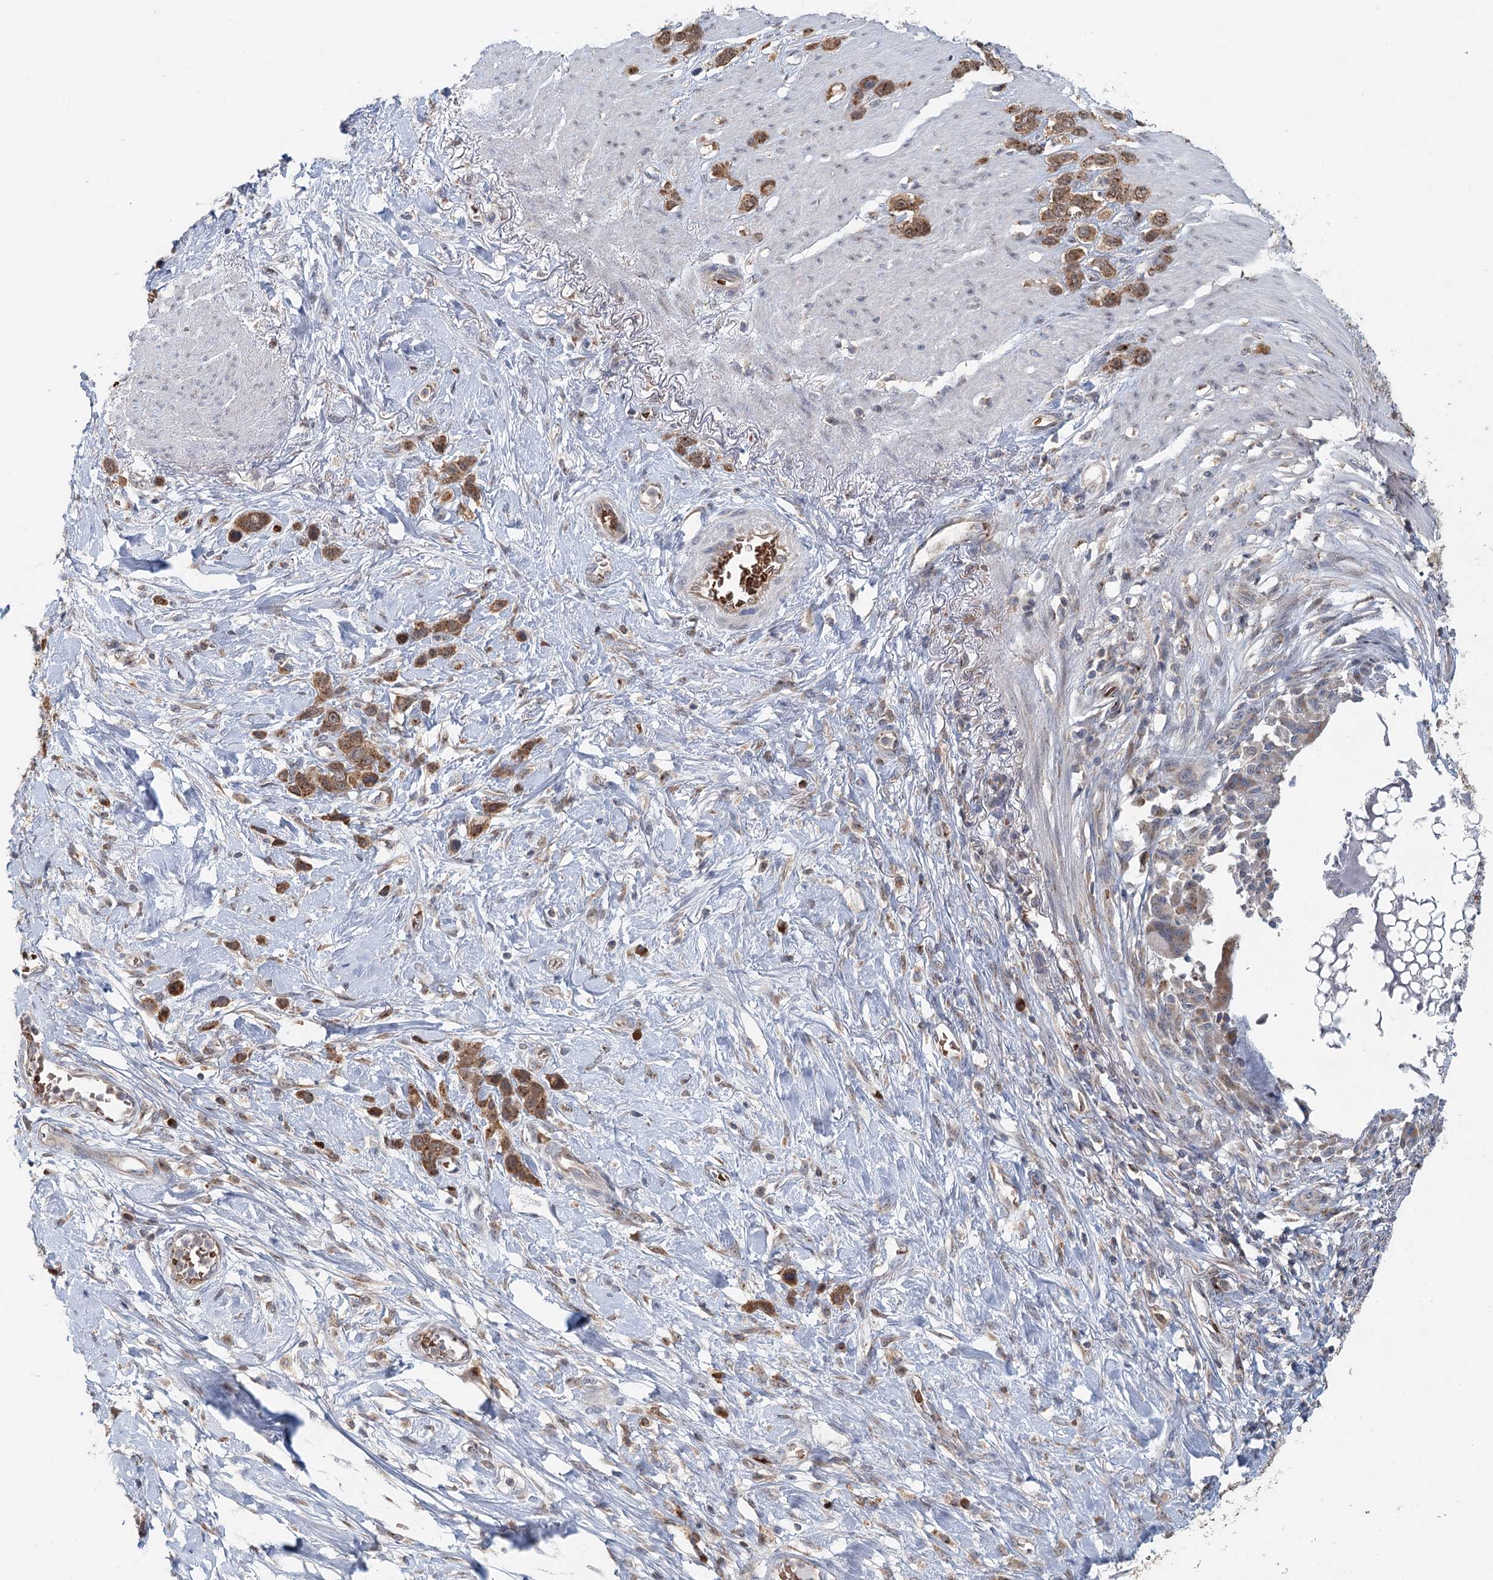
{"staining": {"intensity": "moderate", "quantity": ">75%", "location": "cytoplasmic/membranous"}, "tissue": "stomach cancer", "cell_type": "Tumor cells", "image_type": "cancer", "snomed": [{"axis": "morphology", "description": "Adenocarcinoma, NOS"}, {"axis": "morphology", "description": "Adenocarcinoma, High grade"}, {"axis": "topography", "description": "Stomach, upper"}, {"axis": "topography", "description": "Stomach, lower"}], "caption": "Protein expression analysis of human stomach adenocarcinoma reveals moderate cytoplasmic/membranous expression in approximately >75% of tumor cells.", "gene": "ADK", "patient": {"sex": "female", "age": 65}}